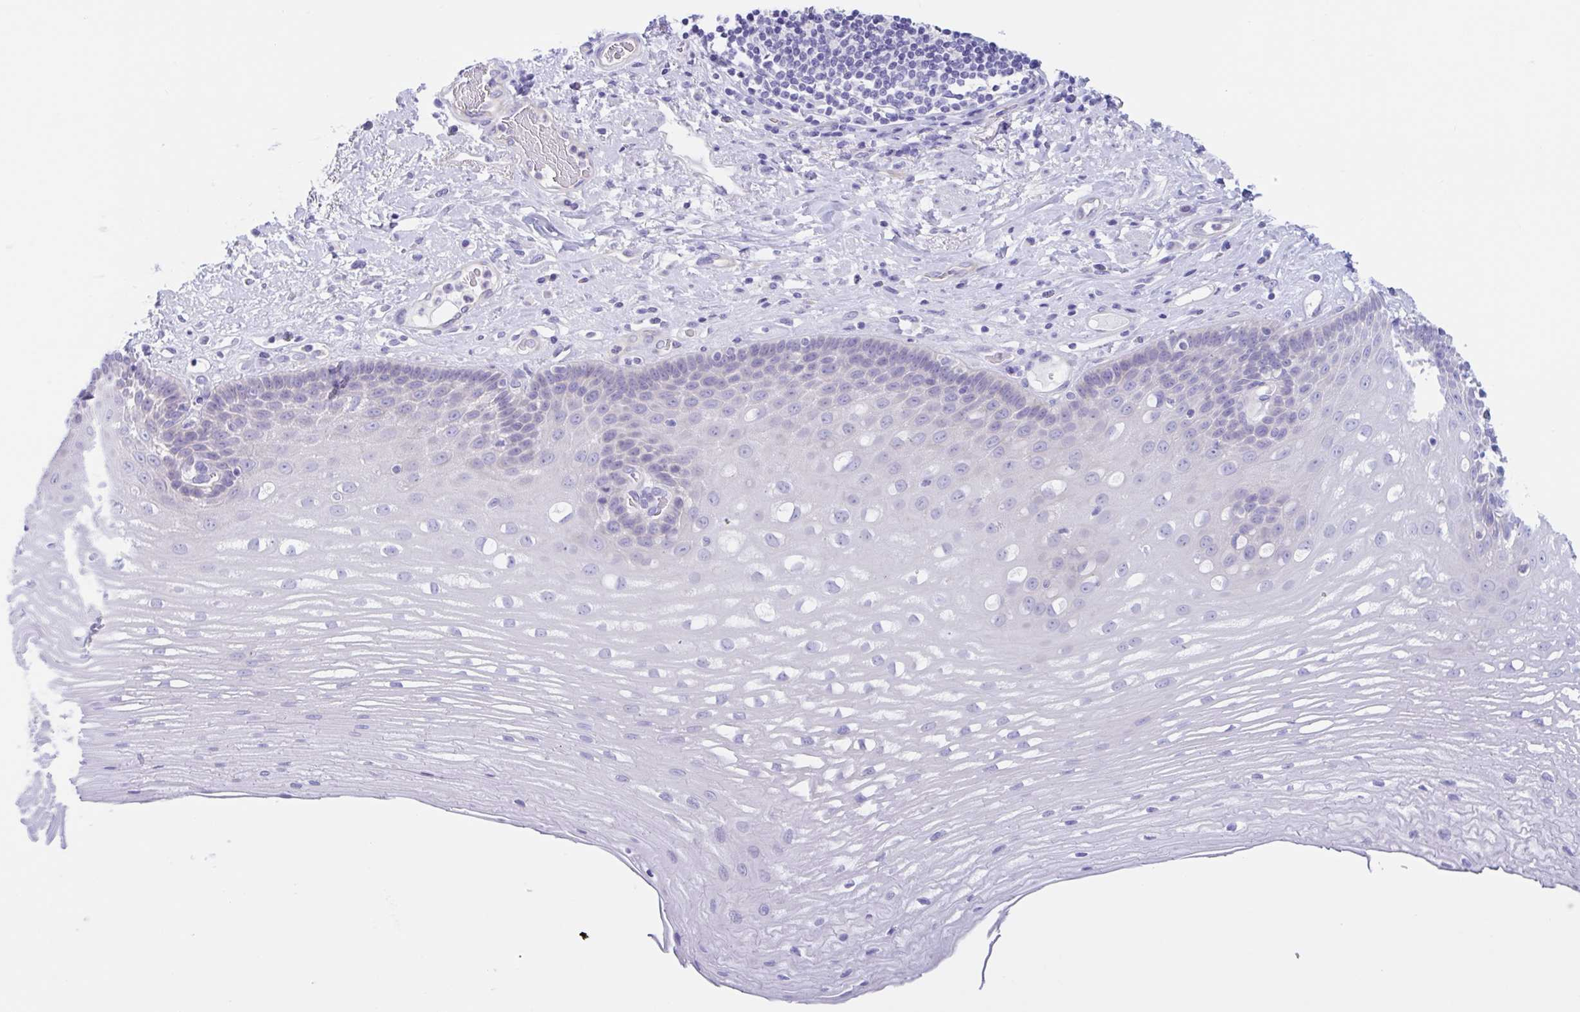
{"staining": {"intensity": "negative", "quantity": "none", "location": "none"}, "tissue": "esophagus", "cell_type": "Squamous epithelial cells", "image_type": "normal", "snomed": [{"axis": "morphology", "description": "Normal tissue, NOS"}, {"axis": "topography", "description": "Esophagus"}], "caption": "Immunohistochemistry (IHC) of normal esophagus shows no staining in squamous epithelial cells. (DAB immunohistochemistry (IHC) with hematoxylin counter stain).", "gene": "OR6N2", "patient": {"sex": "male", "age": 62}}